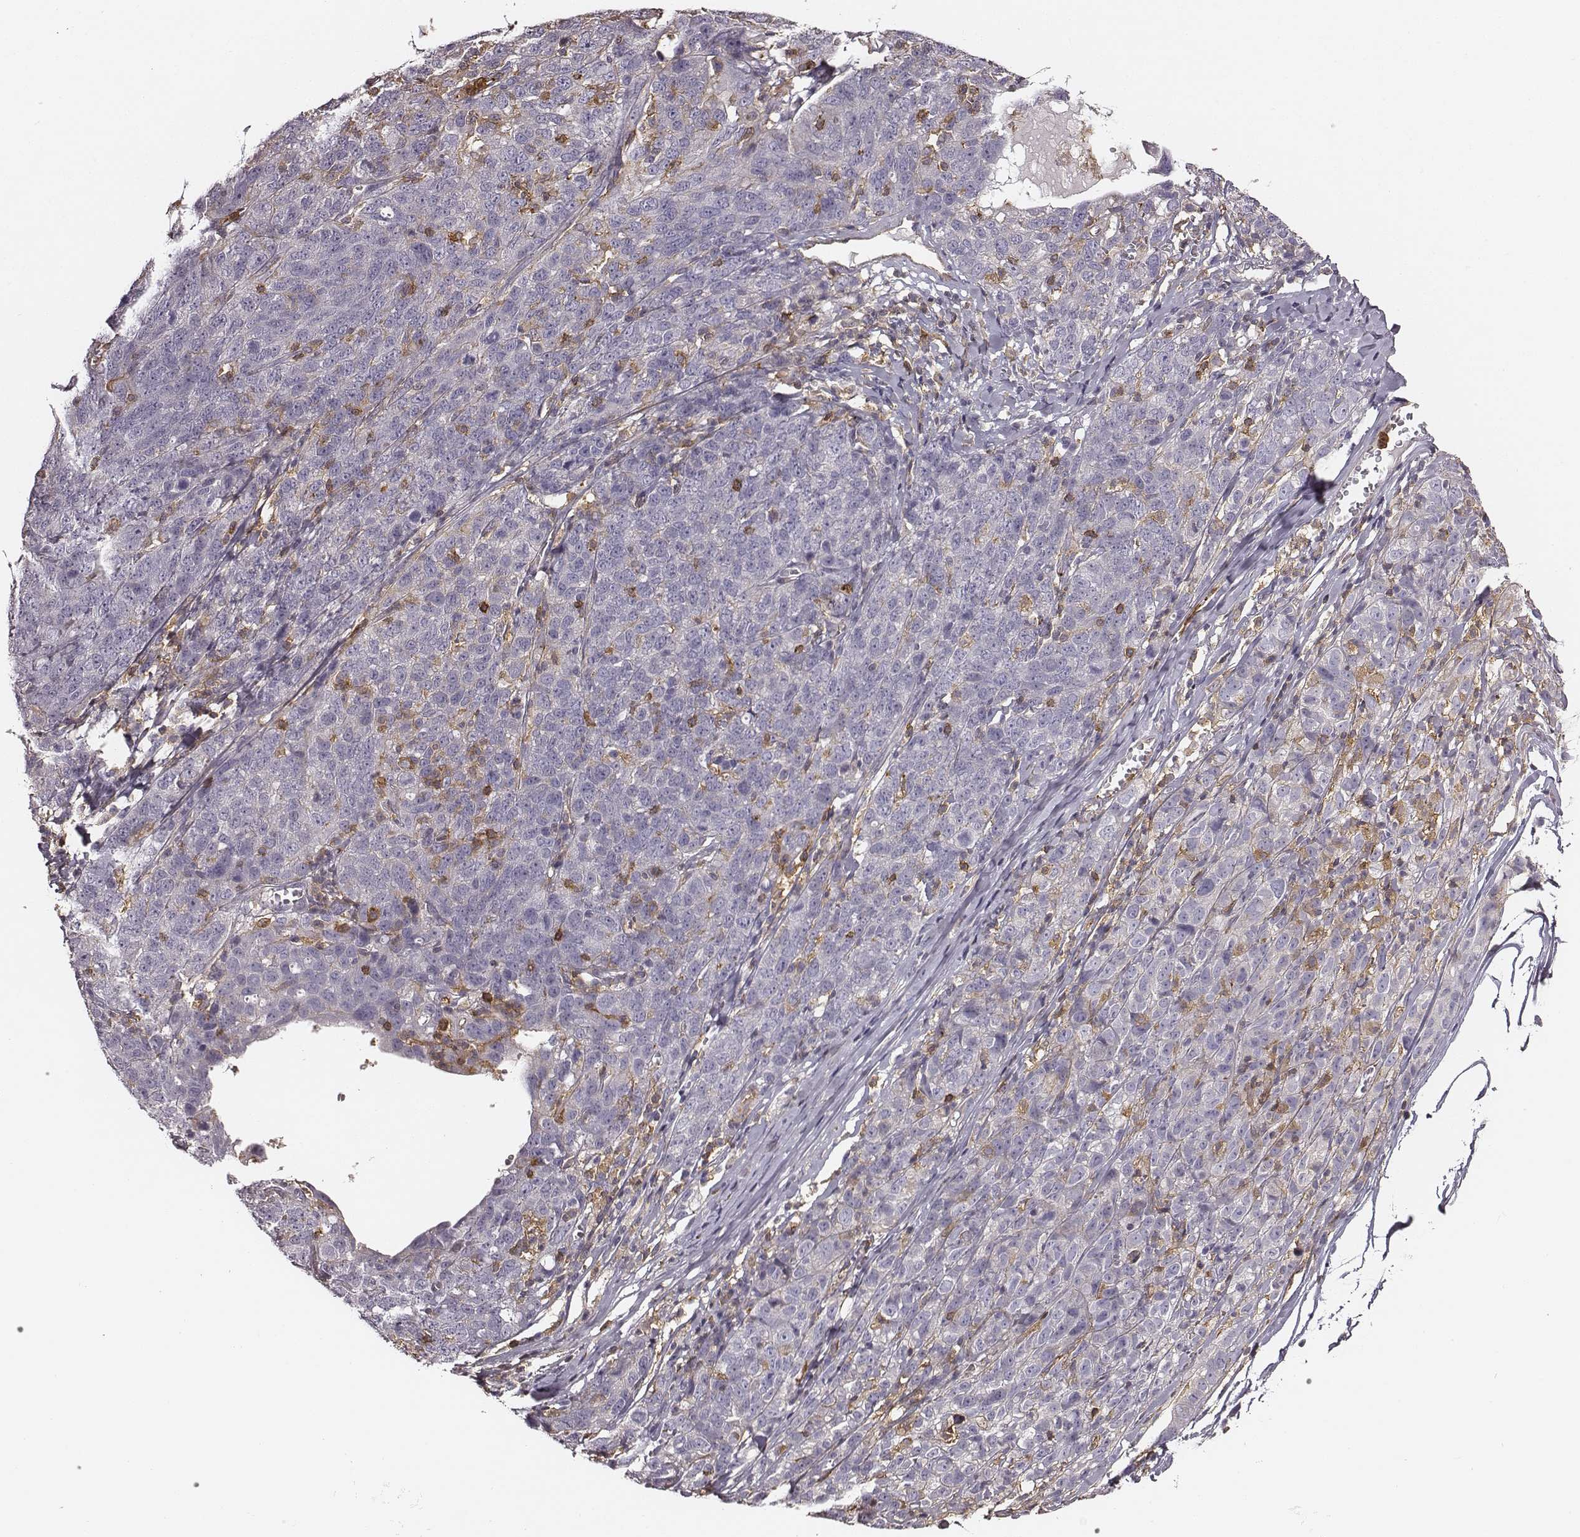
{"staining": {"intensity": "negative", "quantity": "none", "location": "none"}, "tissue": "ovarian cancer", "cell_type": "Tumor cells", "image_type": "cancer", "snomed": [{"axis": "morphology", "description": "Cystadenocarcinoma, serous, NOS"}, {"axis": "topography", "description": "Ovary"}], "caption": "Immunohistochemistry of ovarian cancer demonstrates no expression in tumor cells. (Immunohistochemistry, brightfield microscopy, high magnification).", "gene": "ZYX", "patient": {"sex": "female", "age": 71}}